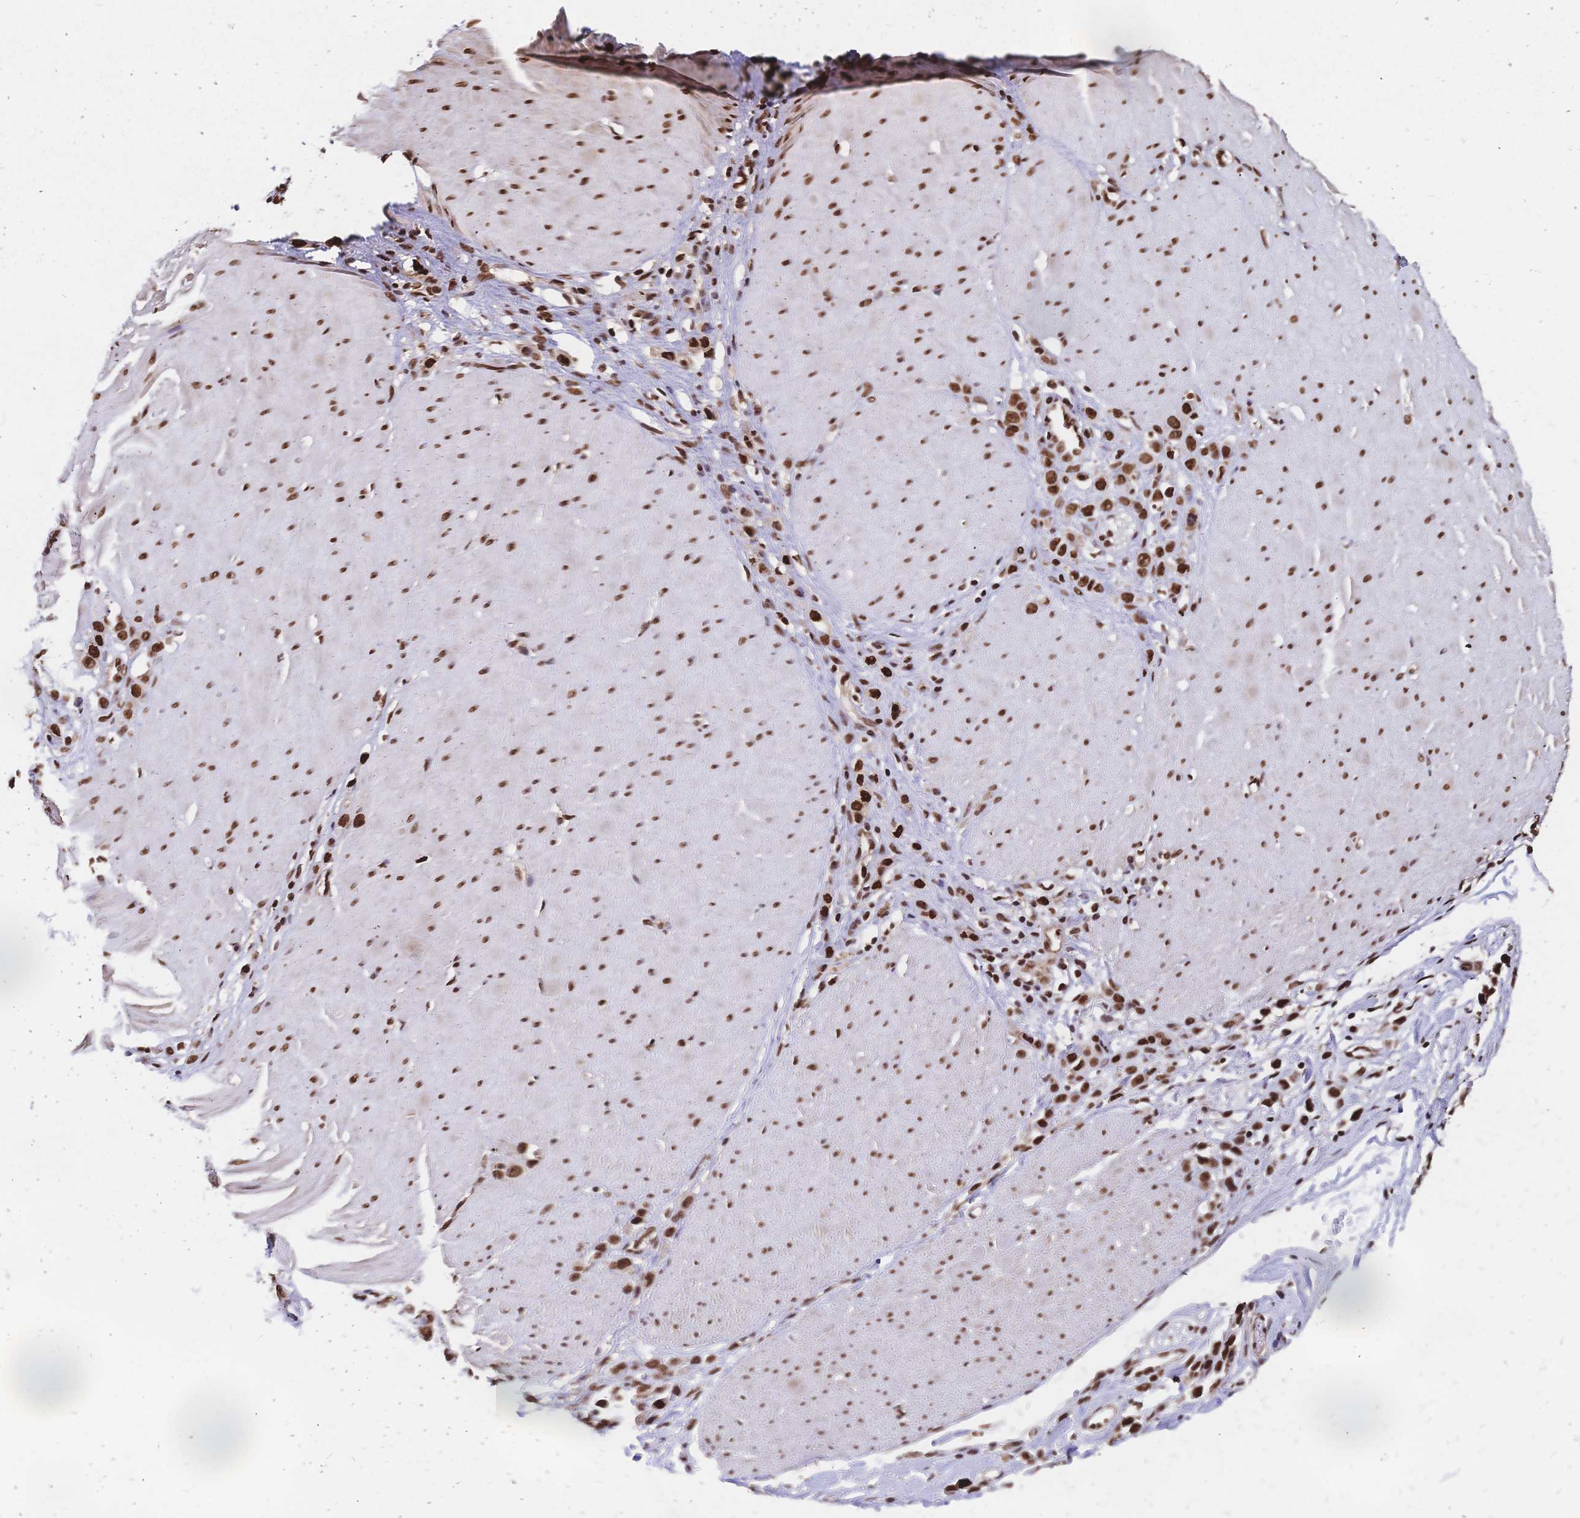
{"staining": {"intensity": "strong", "quantity": ">75%", "location": "nuclear"}, "tissue": "stomach cancer", "cell_type": "Tumor cells", "image_type": "cancer", "snomed": [{"axis": "morphology", "description": "Adenocarcinoma, NOS"}, {"axis": "topography", "description": "Stomach"}], "caption": "Strong nuclear protein staining is present in about >75% of tumor cells in stomach adenocarcinoma. The protein is shown in brown color, while the nuclei are stained blue.", "gene": "HDGF", "patient": {"sex": "male", "age": 47}}